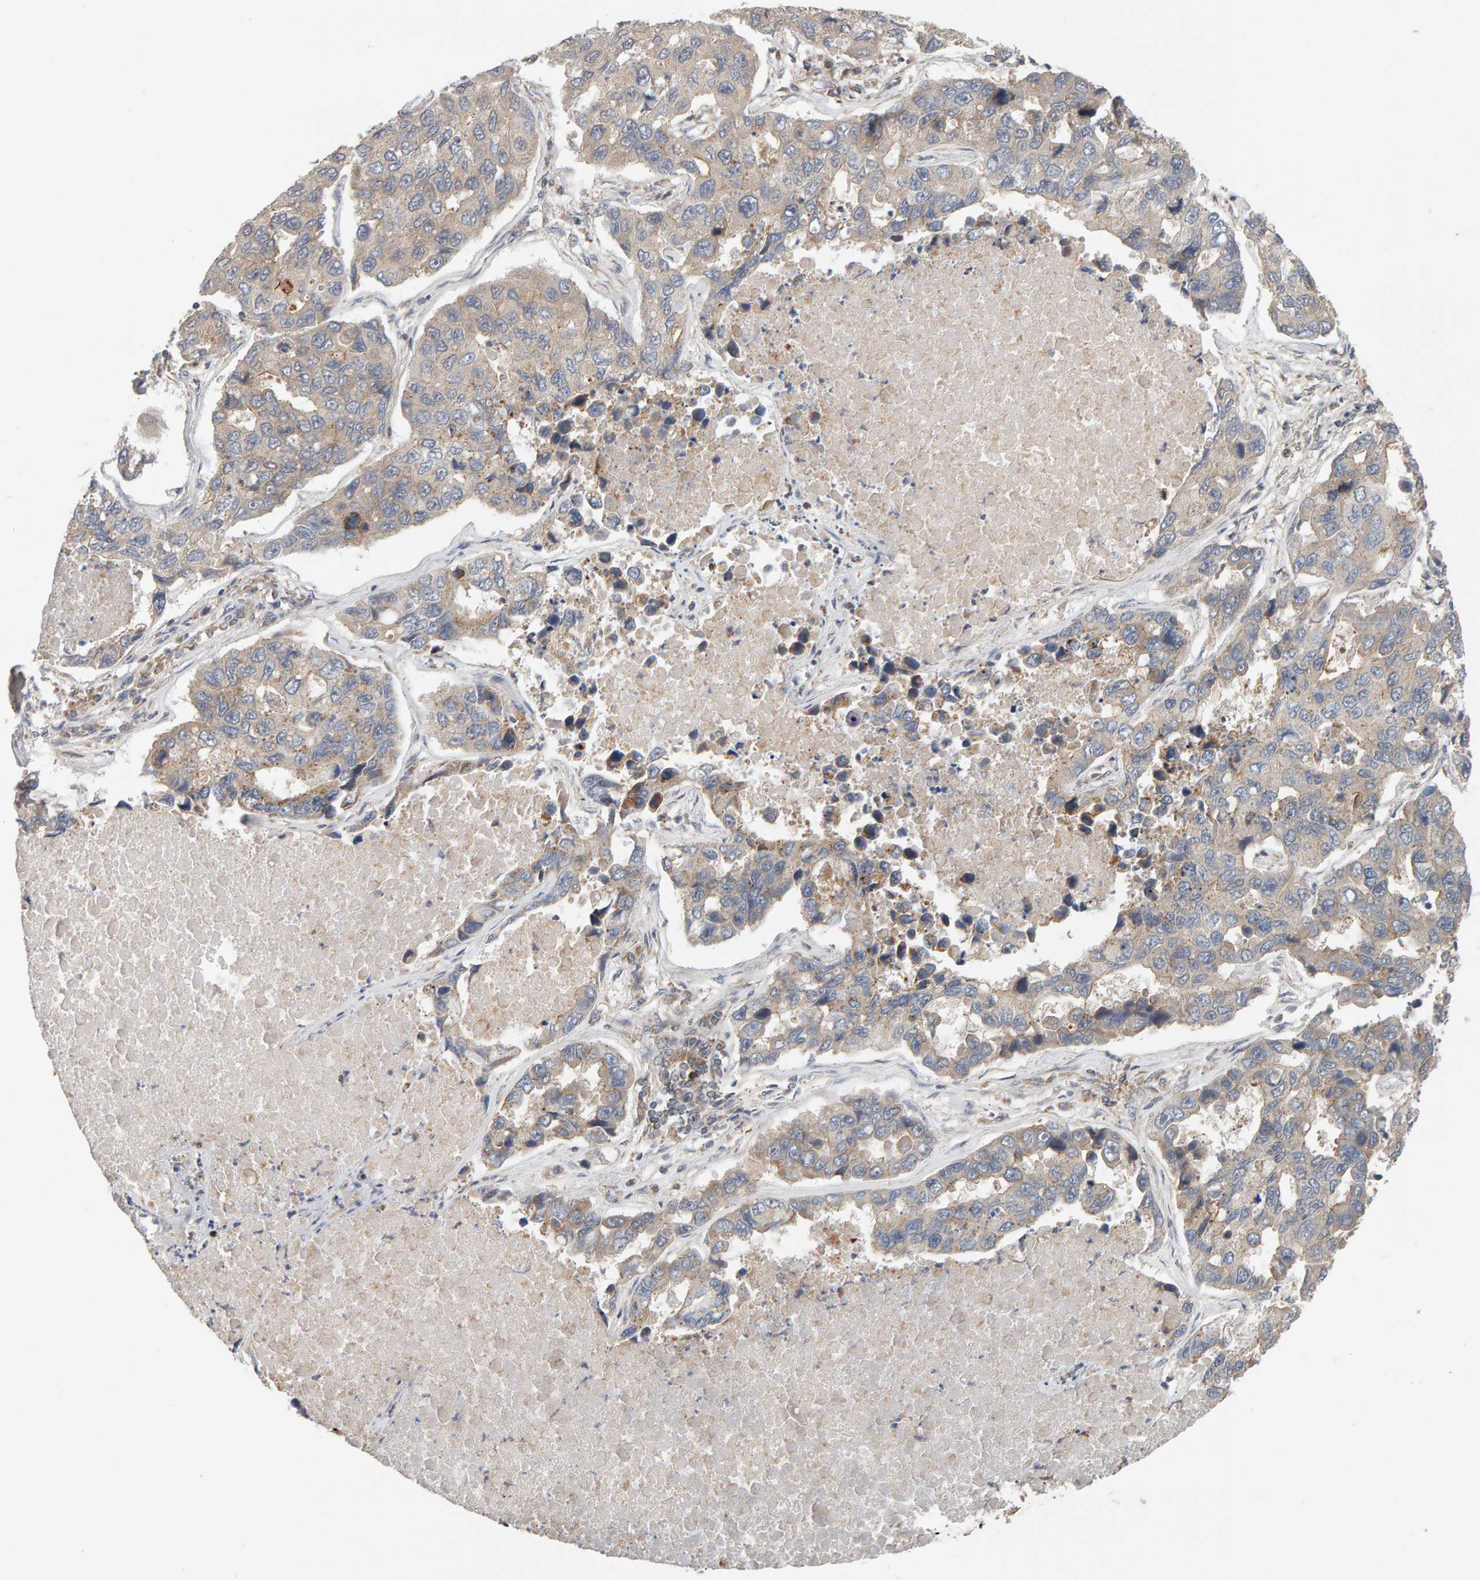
{"staining": {"intensity": "weak", "quantity": ">75%", "location": "cytoplasmic/membranous"}, "tissue": "lung cancer", "cell_type": "Tumor cells", "image_type": "cancer", "snomed": [{"axis": "morphology", "description": "Adenocarcinoma, NOS"}, {"axis": "topography", "description": "Lung"}], "caption": "An IHC histopathology image of tumor tissue is shown. Protein staining in brown highlights weak cytoplasmic/membranous positivity in lung cancer within tumor cells.", "gene": "DNAJC7", "patient": {"sex": "male", "age": 64}}